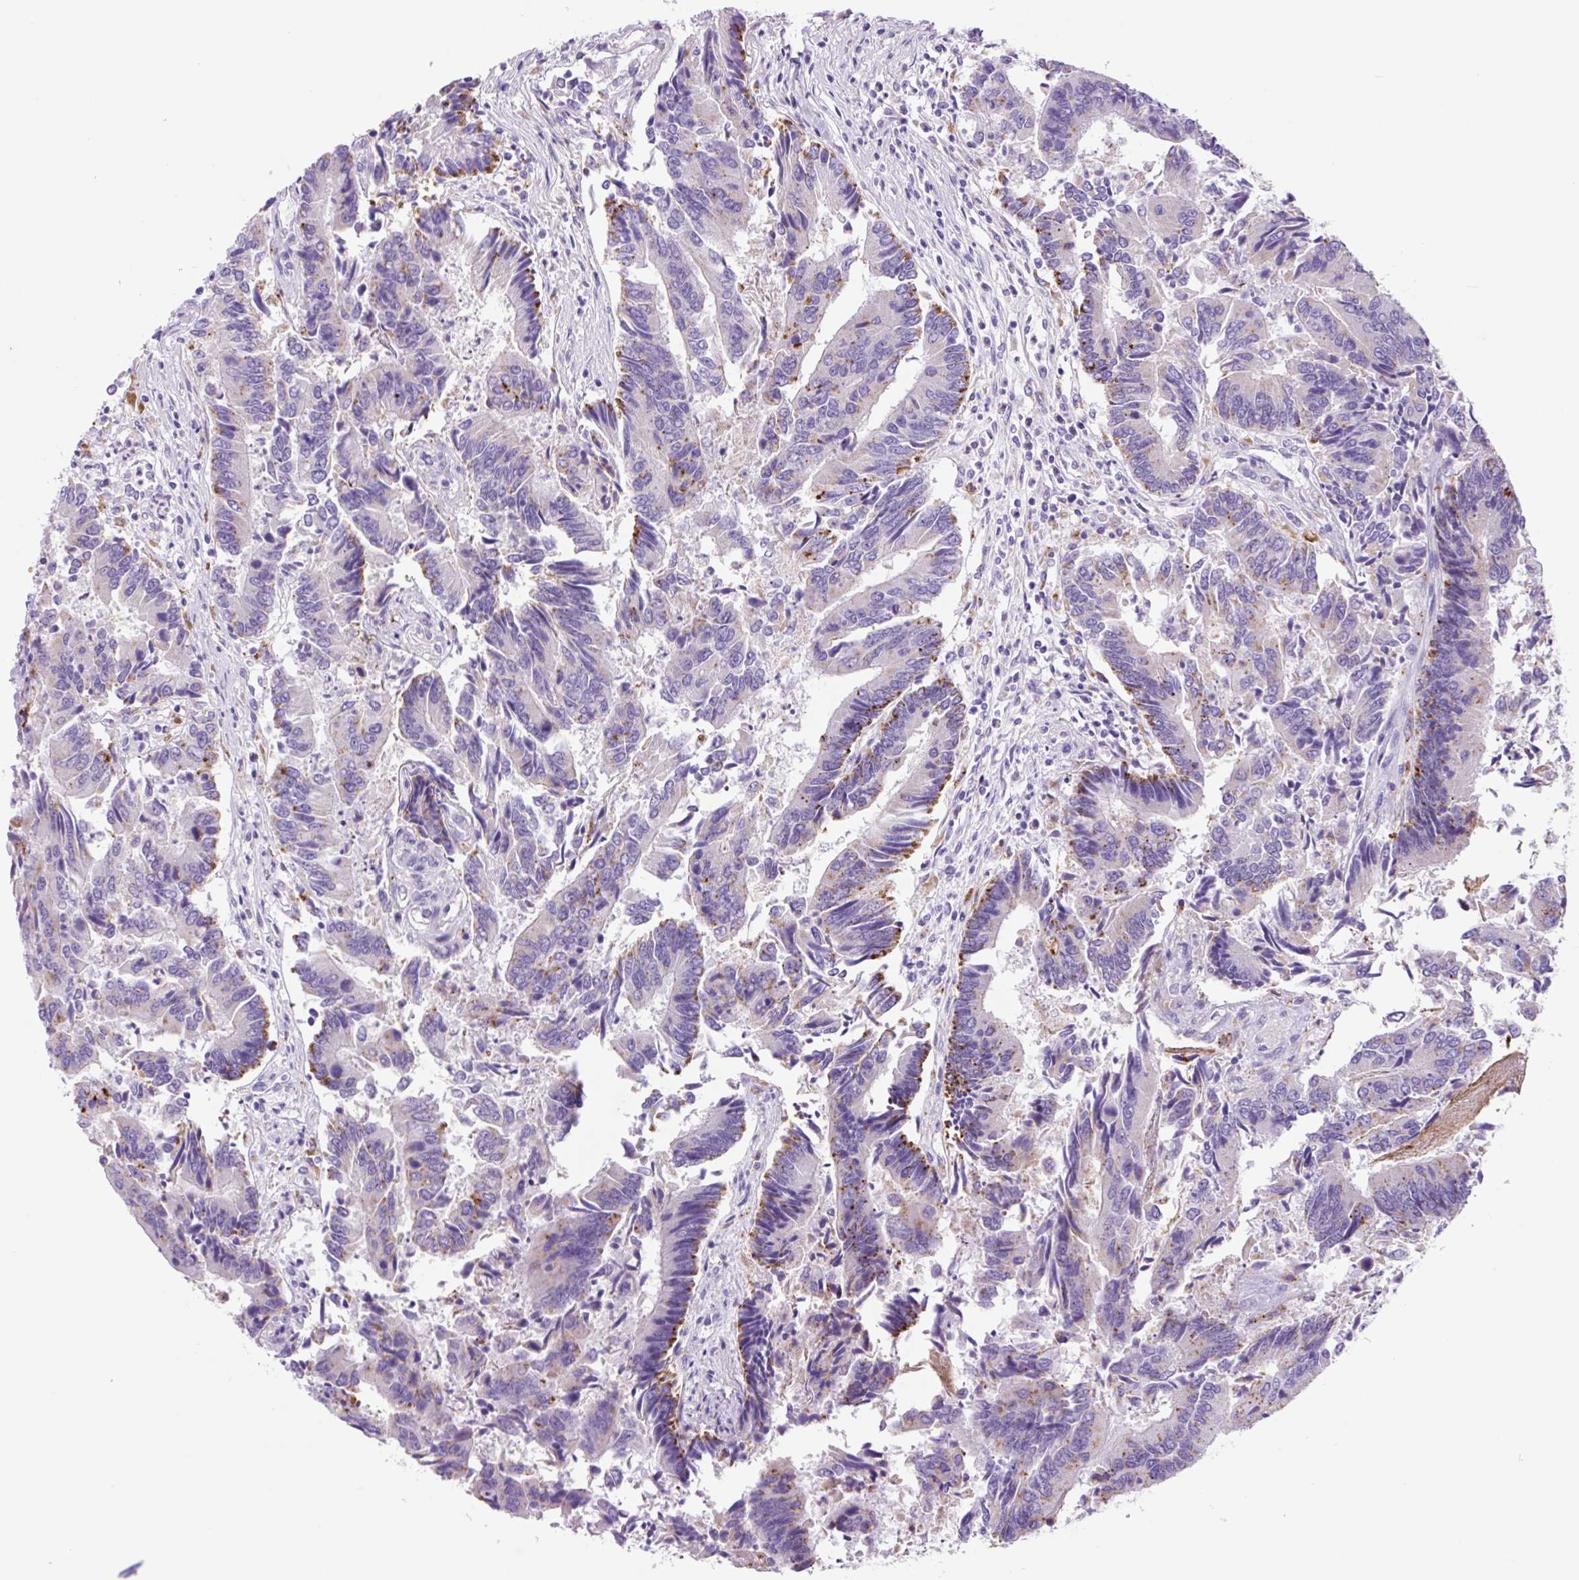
{"staining": {"intensity": "moderate", "quantity": "<25%", "location": "cytoplasmic/membranous"}, "tissue": "colorectal cancer", "cell_type": "Tumor cells", "image_type": "cancer", "snomed": [{"axis": "morphology", "description": "Adenocarcinoma, NOS"}, {"axis": "topography", "description": "Colon"}], "caption": "The image exhibits staining of colorectal adenocarcinoma, revealing moderate cytoplasmic/membranous protein expression (brown color) within tumor cells. (DAB (3,3'-diaminobenzidine) = brown stain, brightfield microscopy at high magnification).", "gene": "LCN10", "patient": {"sex": "female", "age": 67}}